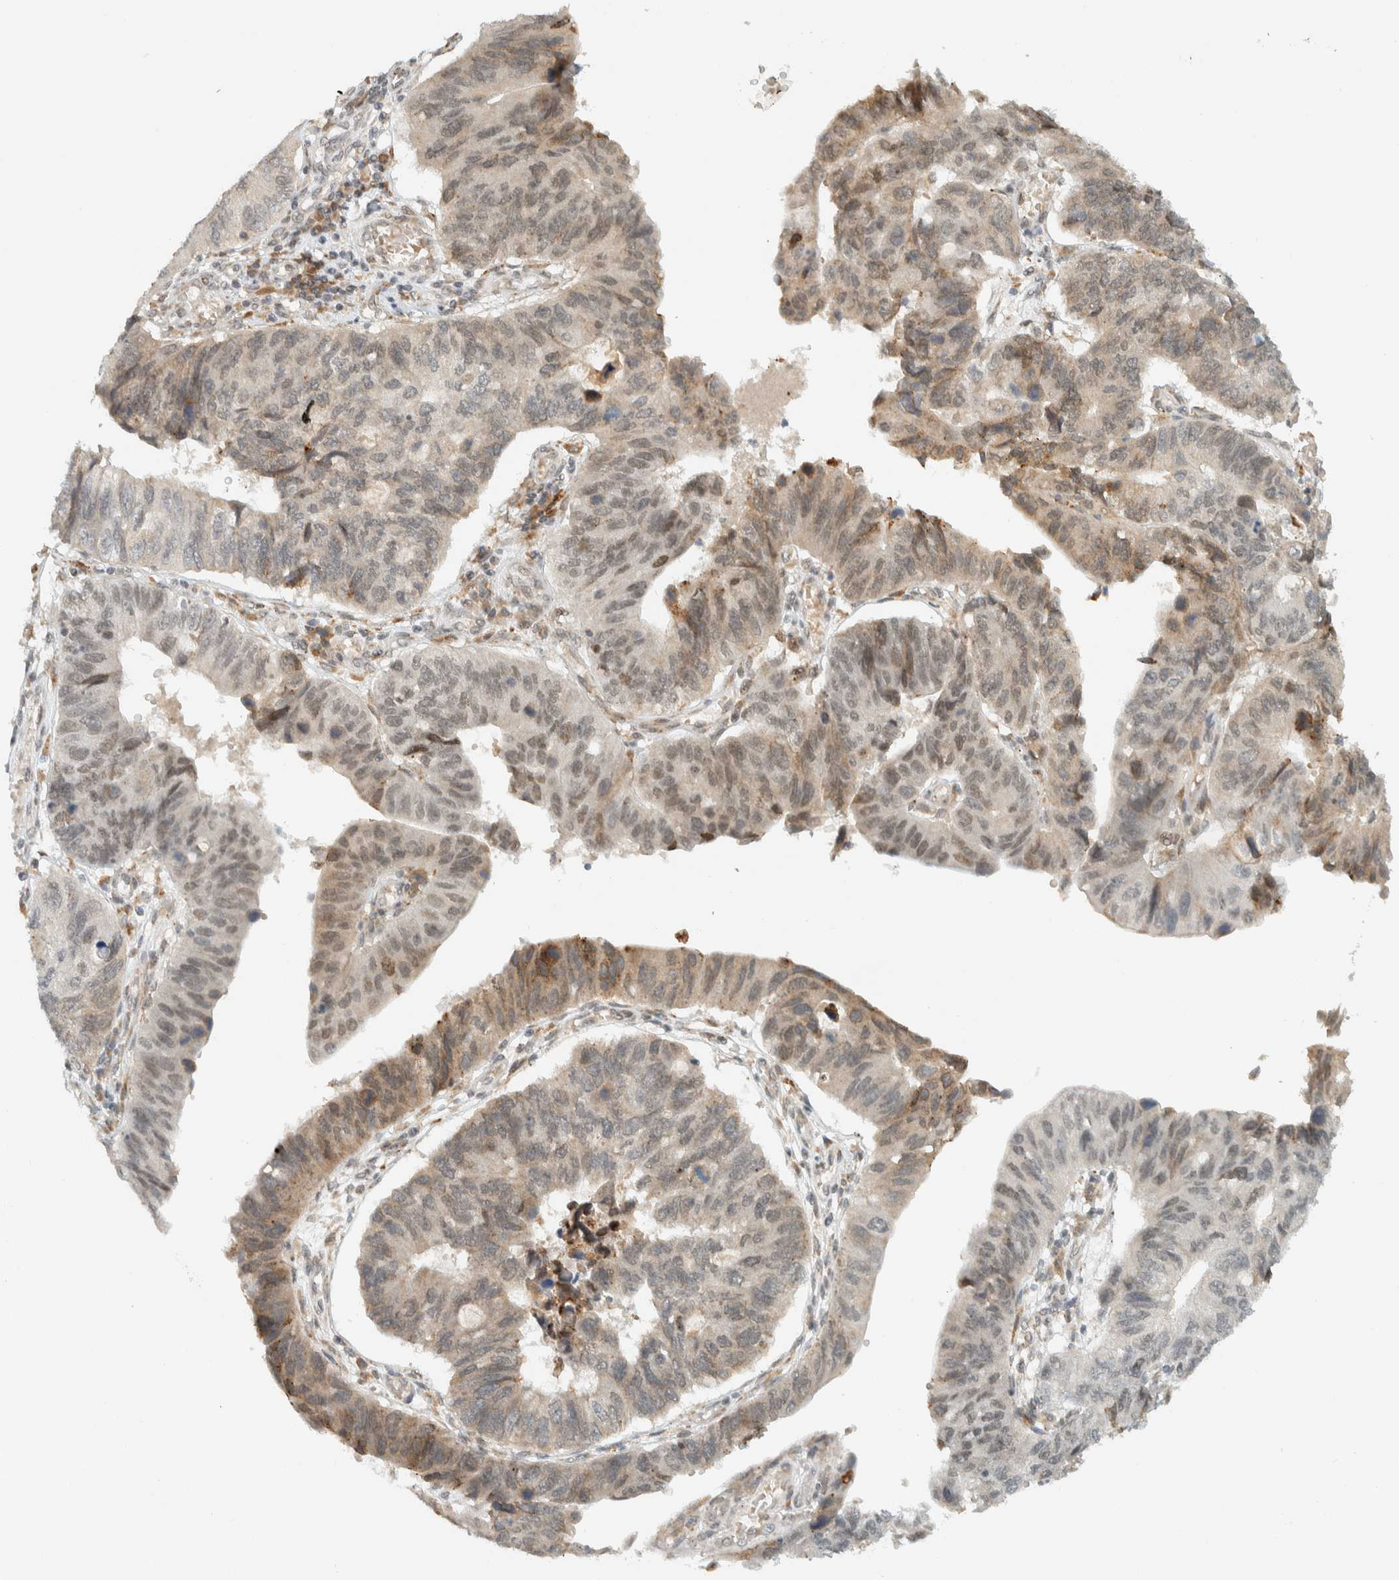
{"staining": {"intensity": "weak", "quantity": ">75%", "location": "cytoplasmic/membranous,nuclear"}, "tissue": "stomach cancer", "cell_type": "Tumor cells", "image_type": "cancer", "snomed": [{"axis": "morphology", "description": "Adenocarcinoma, NOS"}, {"axis": "topography", "description": "Stomach"}], "caption": "Stomach adenocarcinoma stained for a protein displays weak cytoplasmic/membranous and nuclear positivity in tumor cells.", "gene": "ITPRID1", "patient": {"sex": "male", "age": 59}}